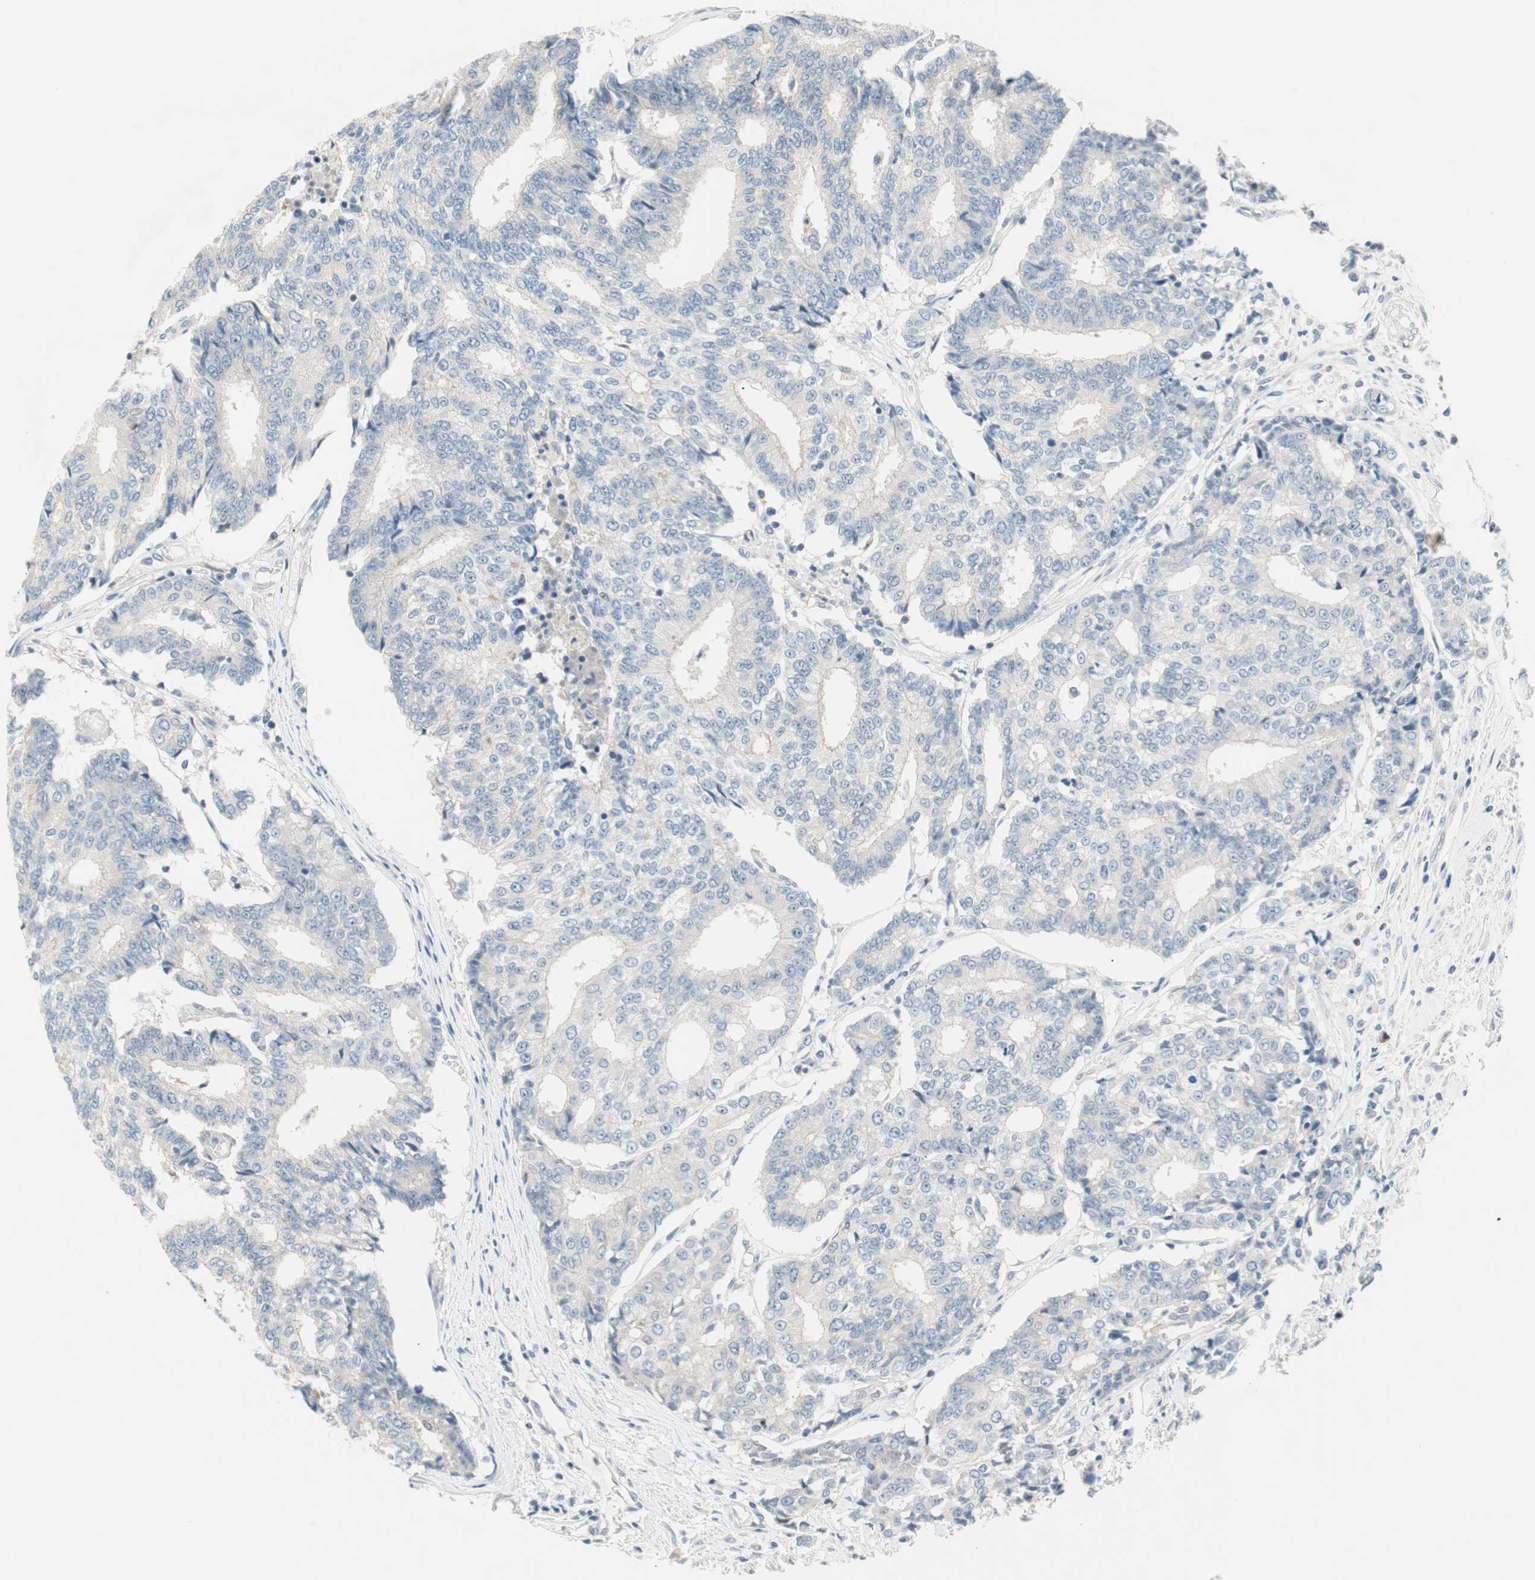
{"staining": {"intensity": "negative", "quantity": "none", "location": "none"}, "tissue": "prostate cancer", "cell_type": "Tumor cells", "image_type": "cancer", "snomed": [{"axis": "morphology", "description": "Adenocarcinoma, High grade"}, {"axis": "topography", "description": "Prostate"}], "caption": "DAB (3,3'-diaminobenzidine) immunohistochemical staining of prostate cancer exhibits no significant positivity in tumor cells.", "gene": "PDZK1", "patient": {"sex": "male", "age": 55}}